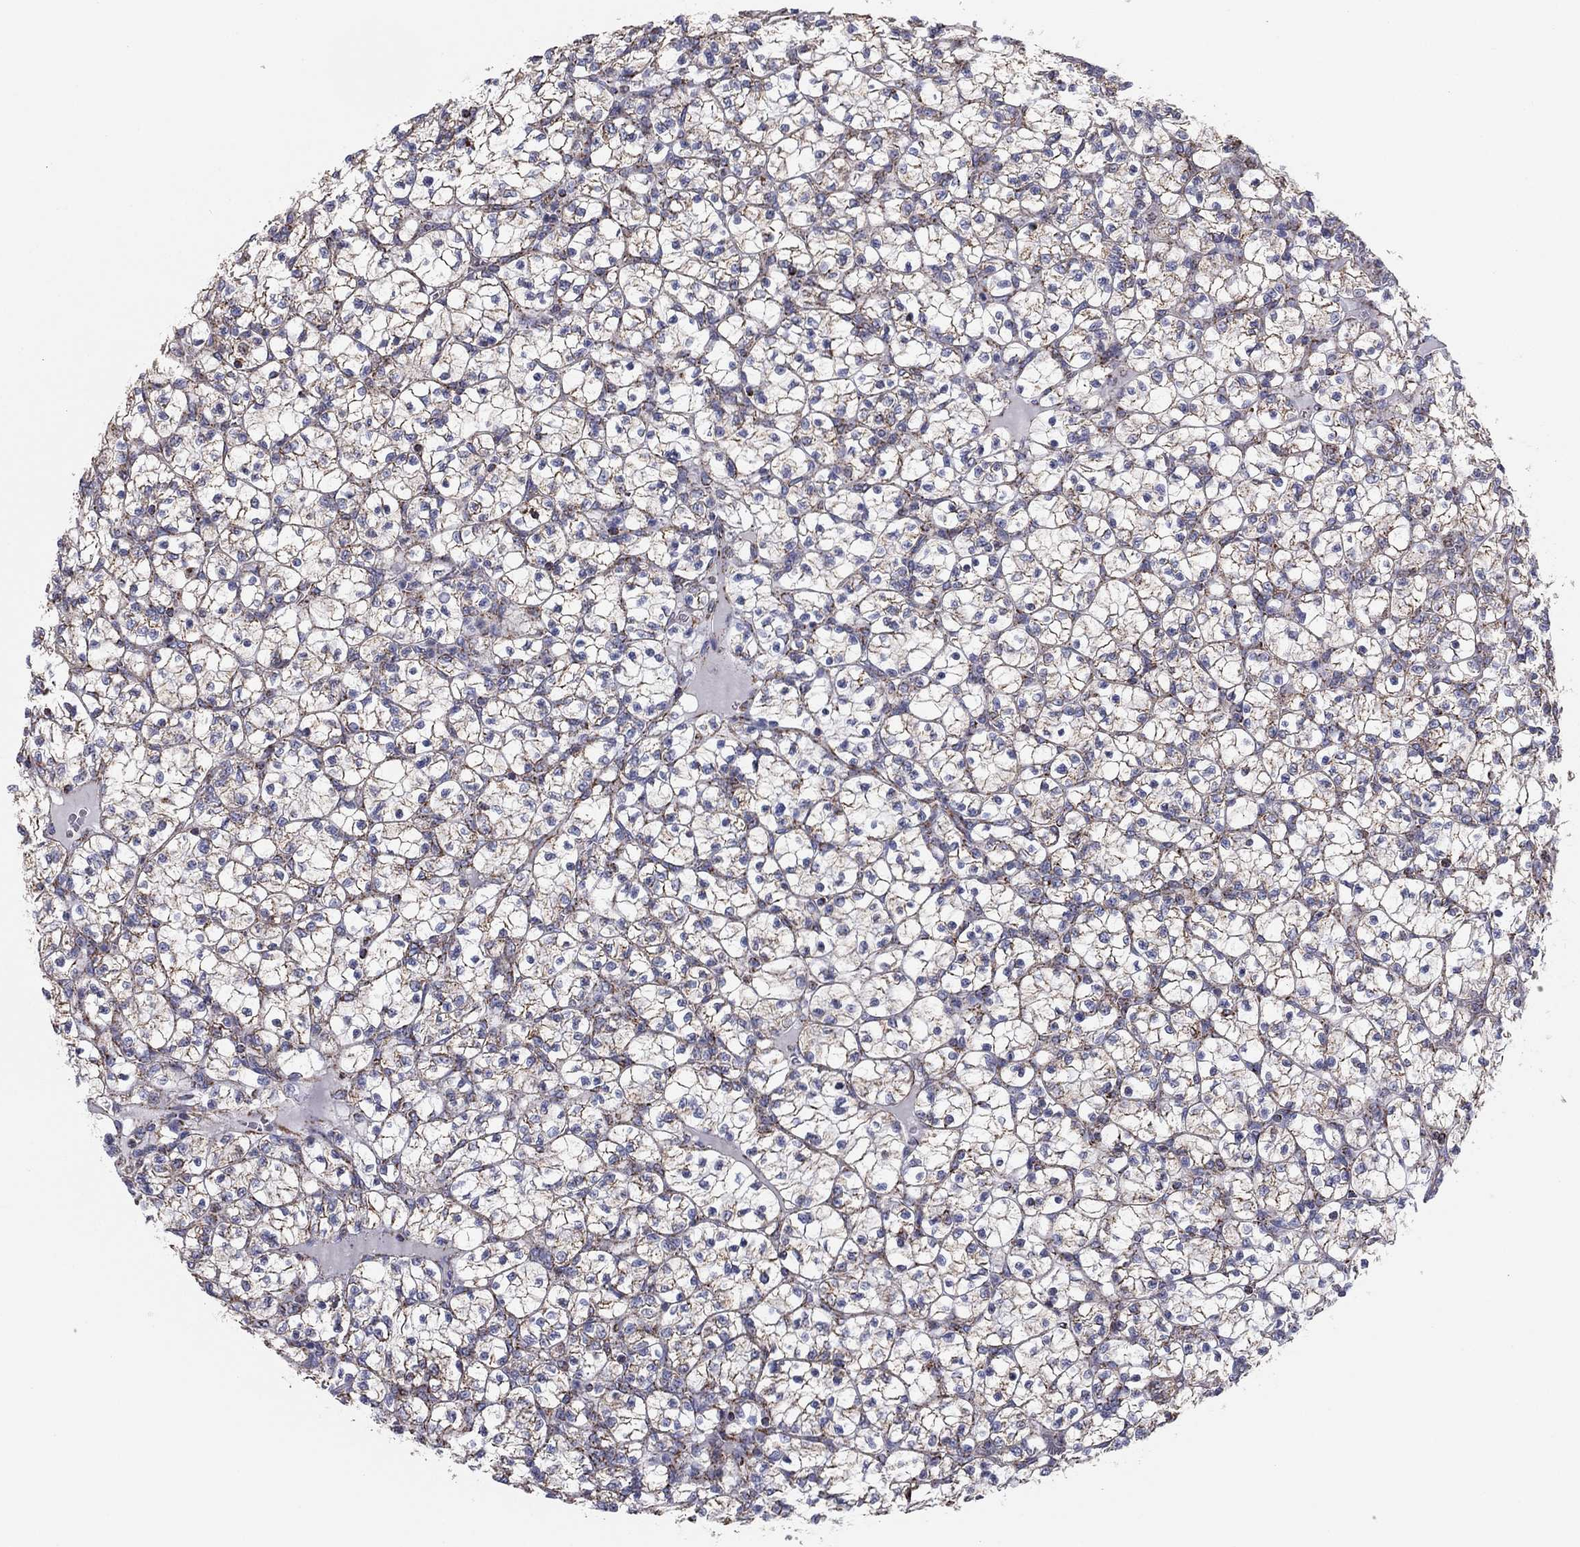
{"staining": {"intensity": "moderate", "quantity": "25%-75%", "location": "cytoplasmic/membranous"}, "tissue": "renal cancer", "cell_type": "Tumor cells", "image_type": "cancer", "snomed": [{"axis": "morphology", "description": "Adenocarcinoma, NOS"}, {"axis": "topography", "description": "Kidney"}], "caption": "Renal cancer (adenocarcinoma) stained for a protein shows moderate cytoplasmic/membranous positivity in tumor cells.", "gene": "NDUFV1", "patient": {"sex": "female", "age": 89}}